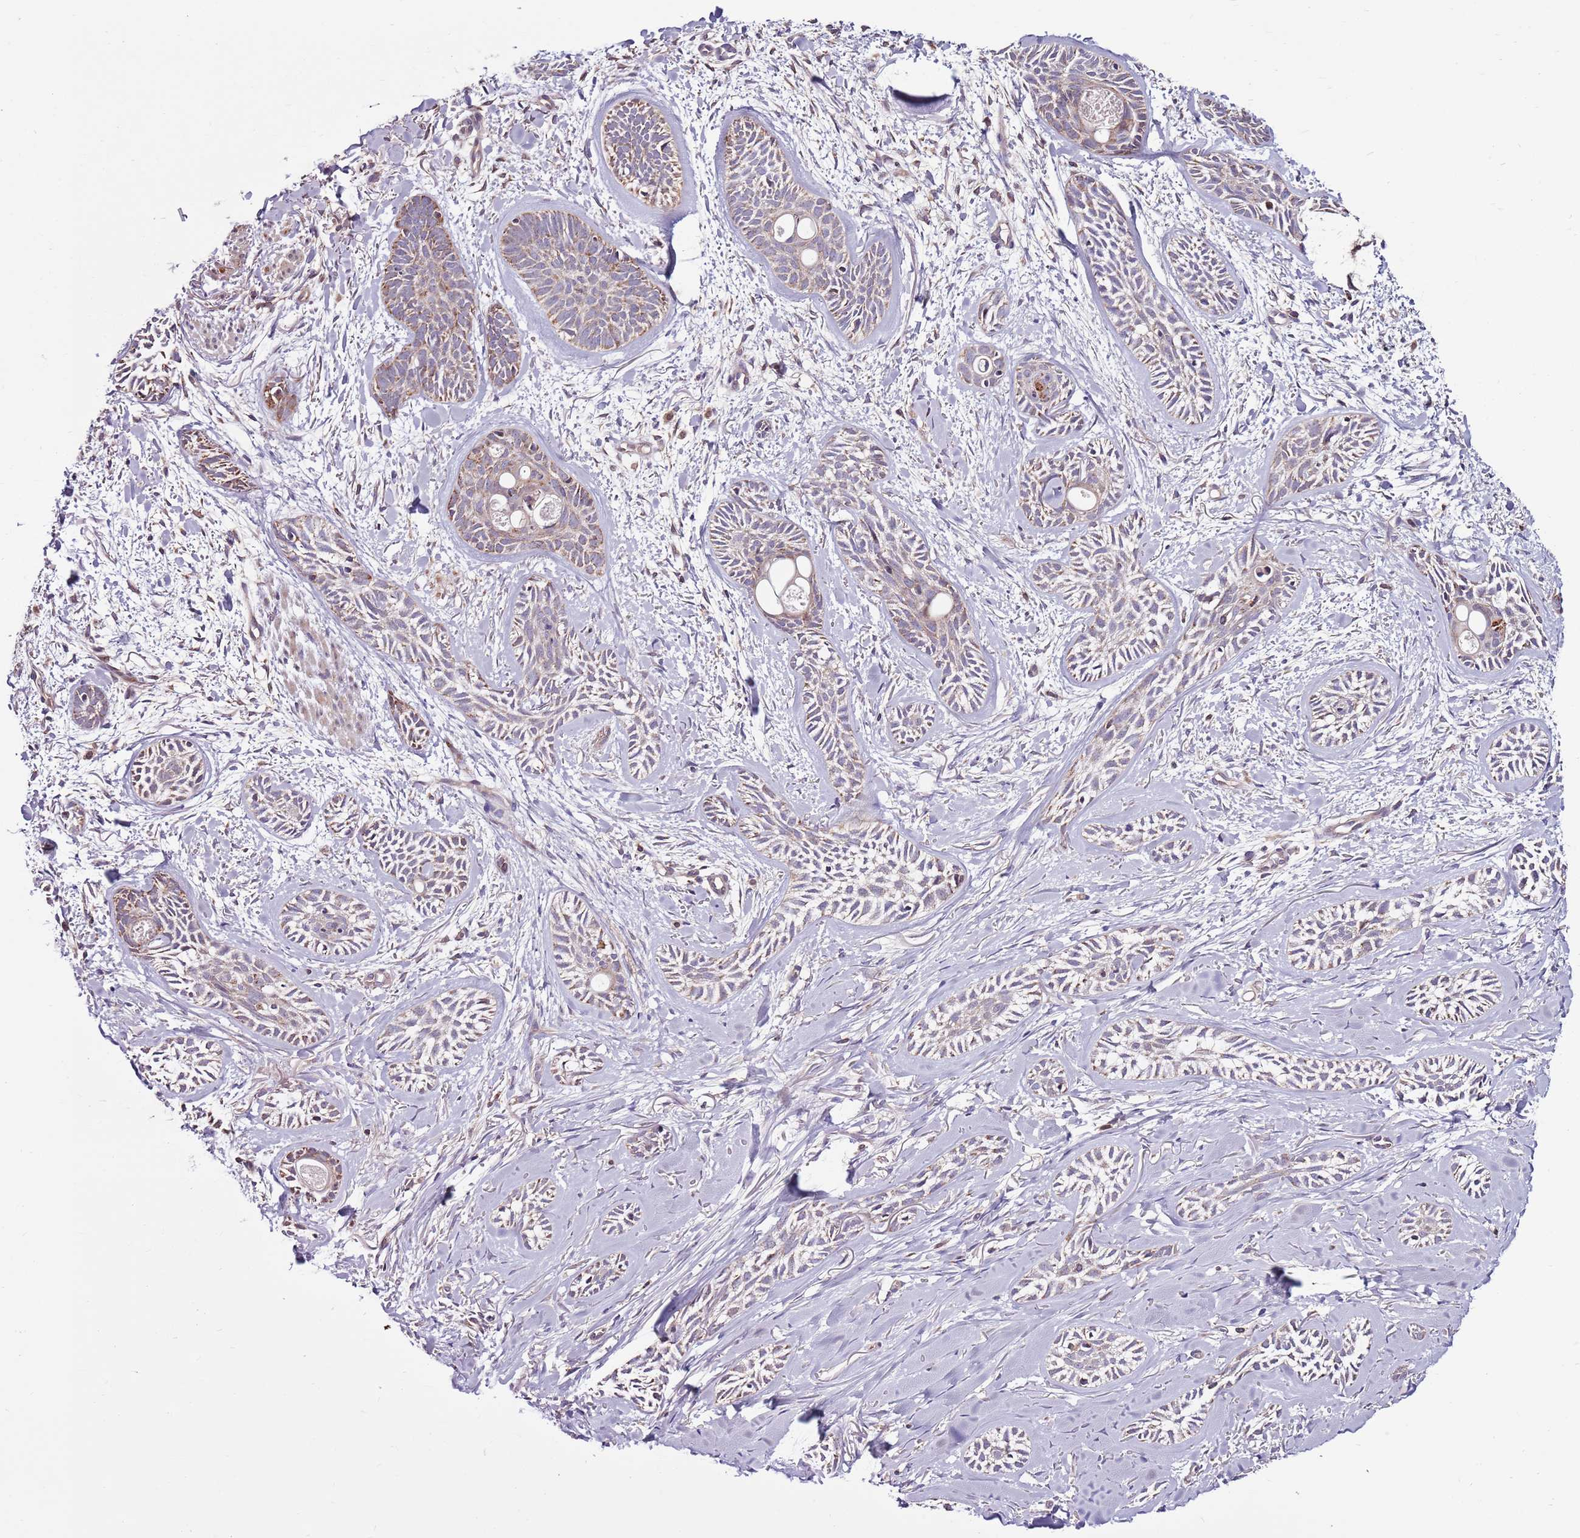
{"staining": {"intensity": "moderate", "quantity": "<25%", "location": "cytoplasmic/membranous"}, "tissue": "skin cancer", "cell_type": "Tumor cells", "image_type": "cancer", "snomed": [{"axis": "morphology", "description": "Basal cell carcinoma"}, {"axis": "topography", "description": "Skin"}], "caption": "Approximately <25% of tumor cells in skin cancer demonstrate moderate cytoplasmic/membranous protein positivity as visualized by brown immunohistochemical staining.", "gene": "SMG1", "patient": {"sex": "female", "age": 59}}